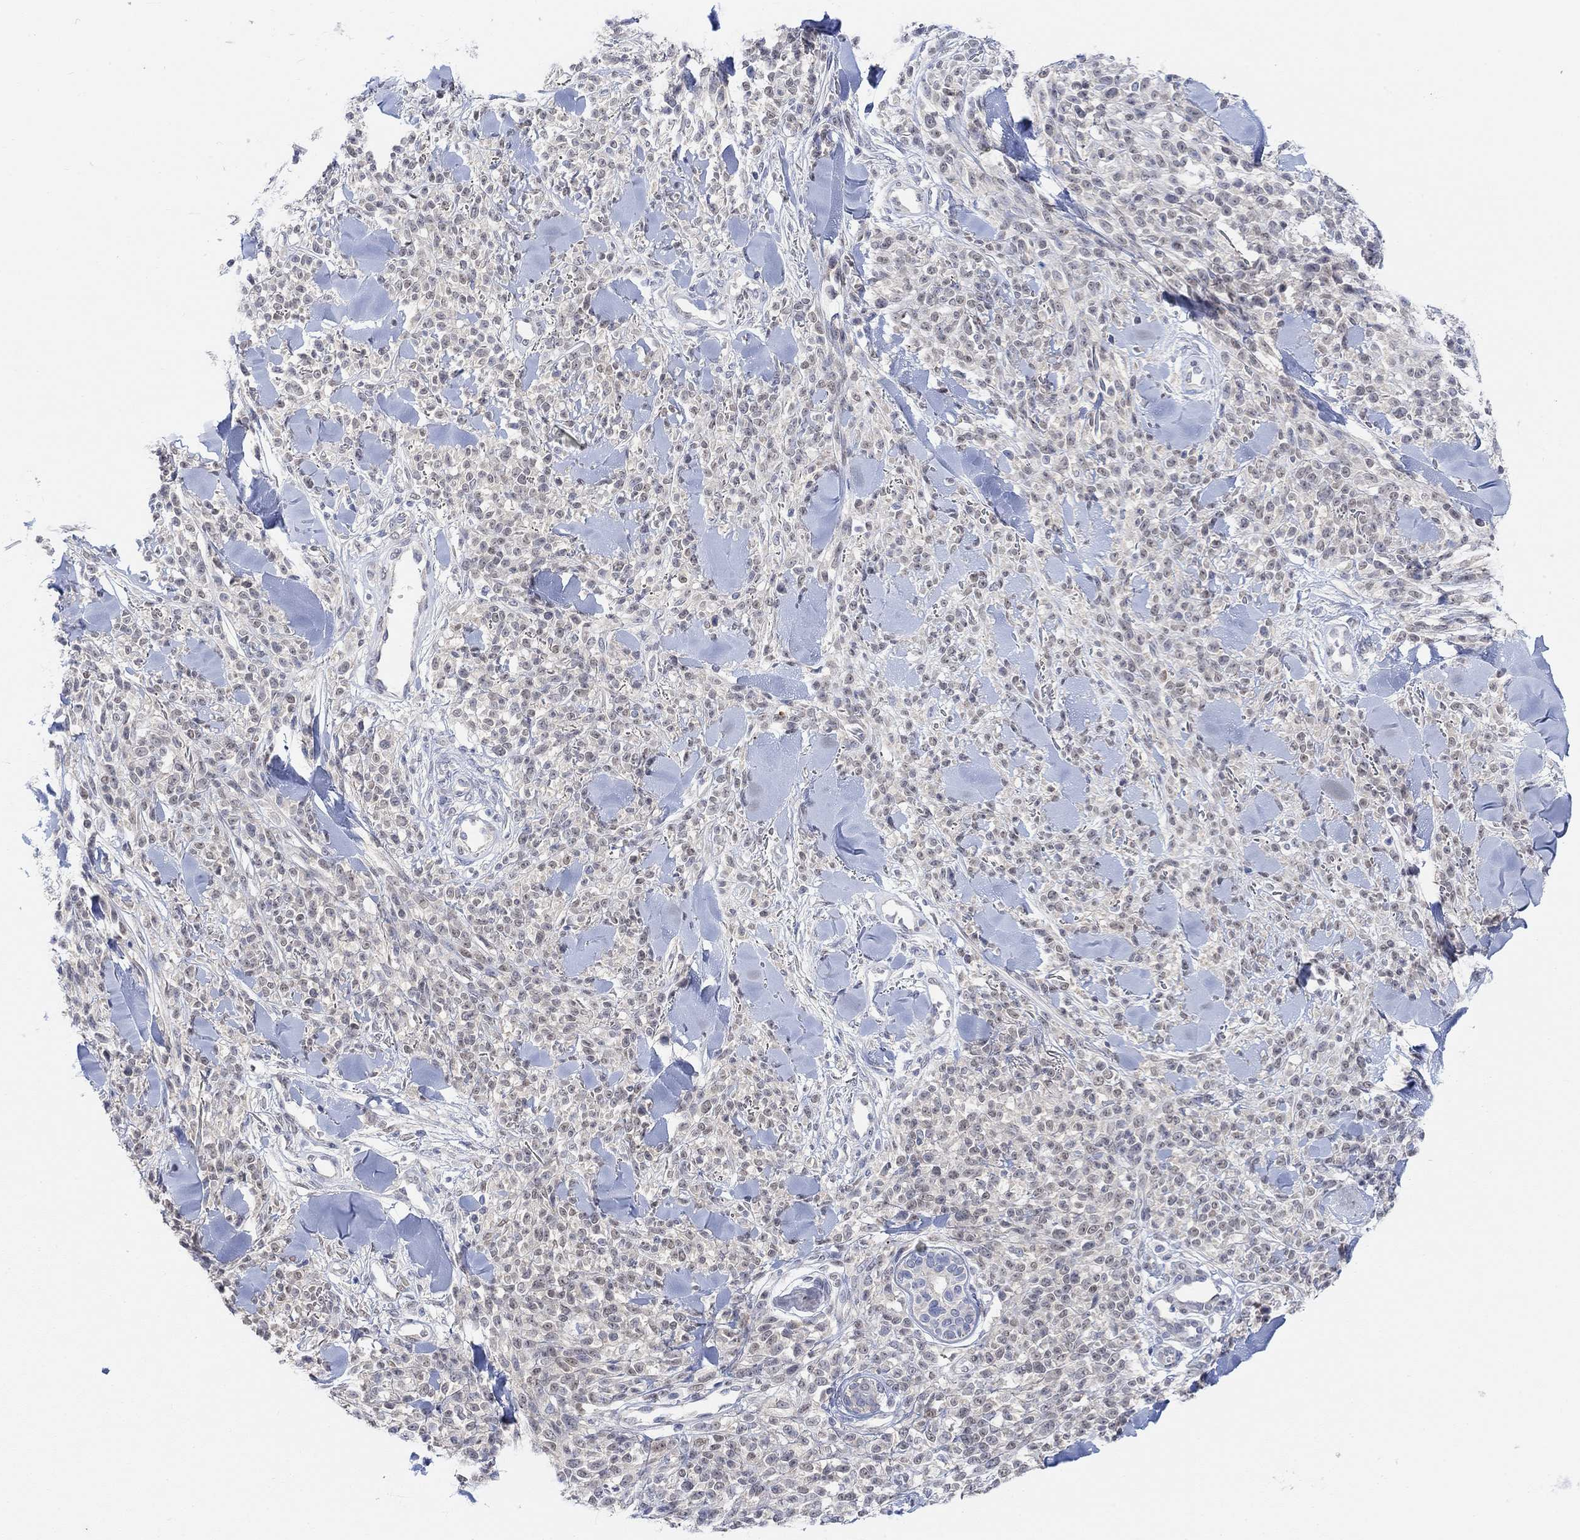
{"staining": {"intensity": "negative", "quantity": "none", "location": "none"}, "tissue": "melanoma", "cell_type": "Tumor cells", "image_type": "cancer", "snomed": [{"axis": "morphology", "description": "Malignant melanoma, NOS"}, {"axis": "topography", "description": "Skin"}, {"axis": "topography", "description": "Skin of trunk"}], "caption": "A photomicrograph of malignant melanoma stained for a protein shows no brown staining in tumor cells. (DAB (3,3'-diaminobenzidine) IHC, high magnification).", "gene": "RIMS1", "patient": {"sex": "male", "age": 74}}